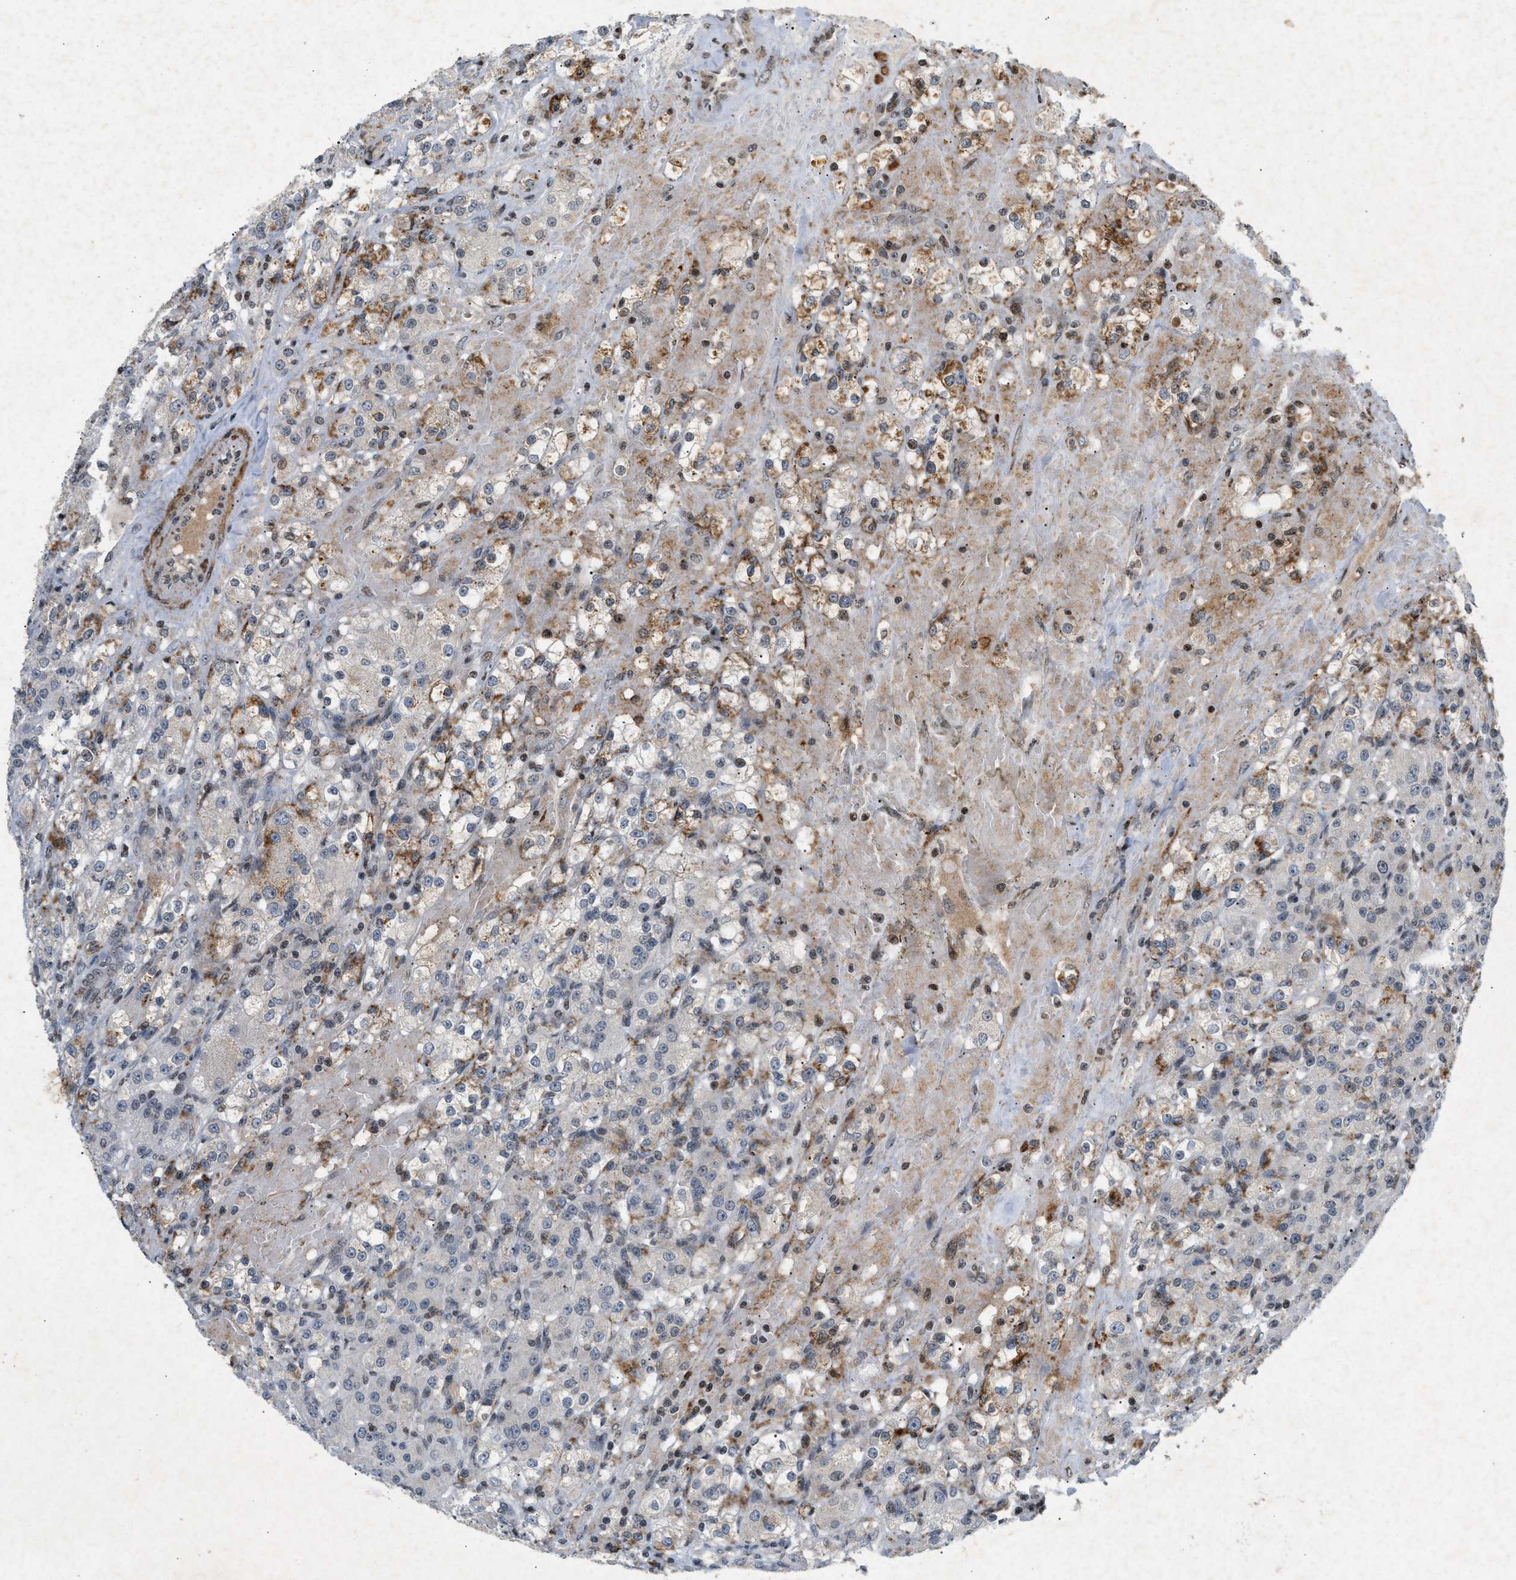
{"staining": {"intensity": "moderate", "quantity": "<25%", "location": "cytoplasmic/membranous"}, "tissue": "renal cancer", "cell_type": "Tumor cells", "image_type": "cancer", "snomed": [{"axis": "morphology", "description": "Normal tissue, NOS"}, {"axis": "morphology", "description": "Adenocarcinoma, NOS"}, {"axis": "topography", "description": "Kidney"}], "caption": "DAB immunohistochemical staining of renal cancer displays moderate cytoplasmic/membranous protein staining in about <25% of tumor cells.", "gene": "ZPR1", "patient": {"sex": "male", "age": 61}}